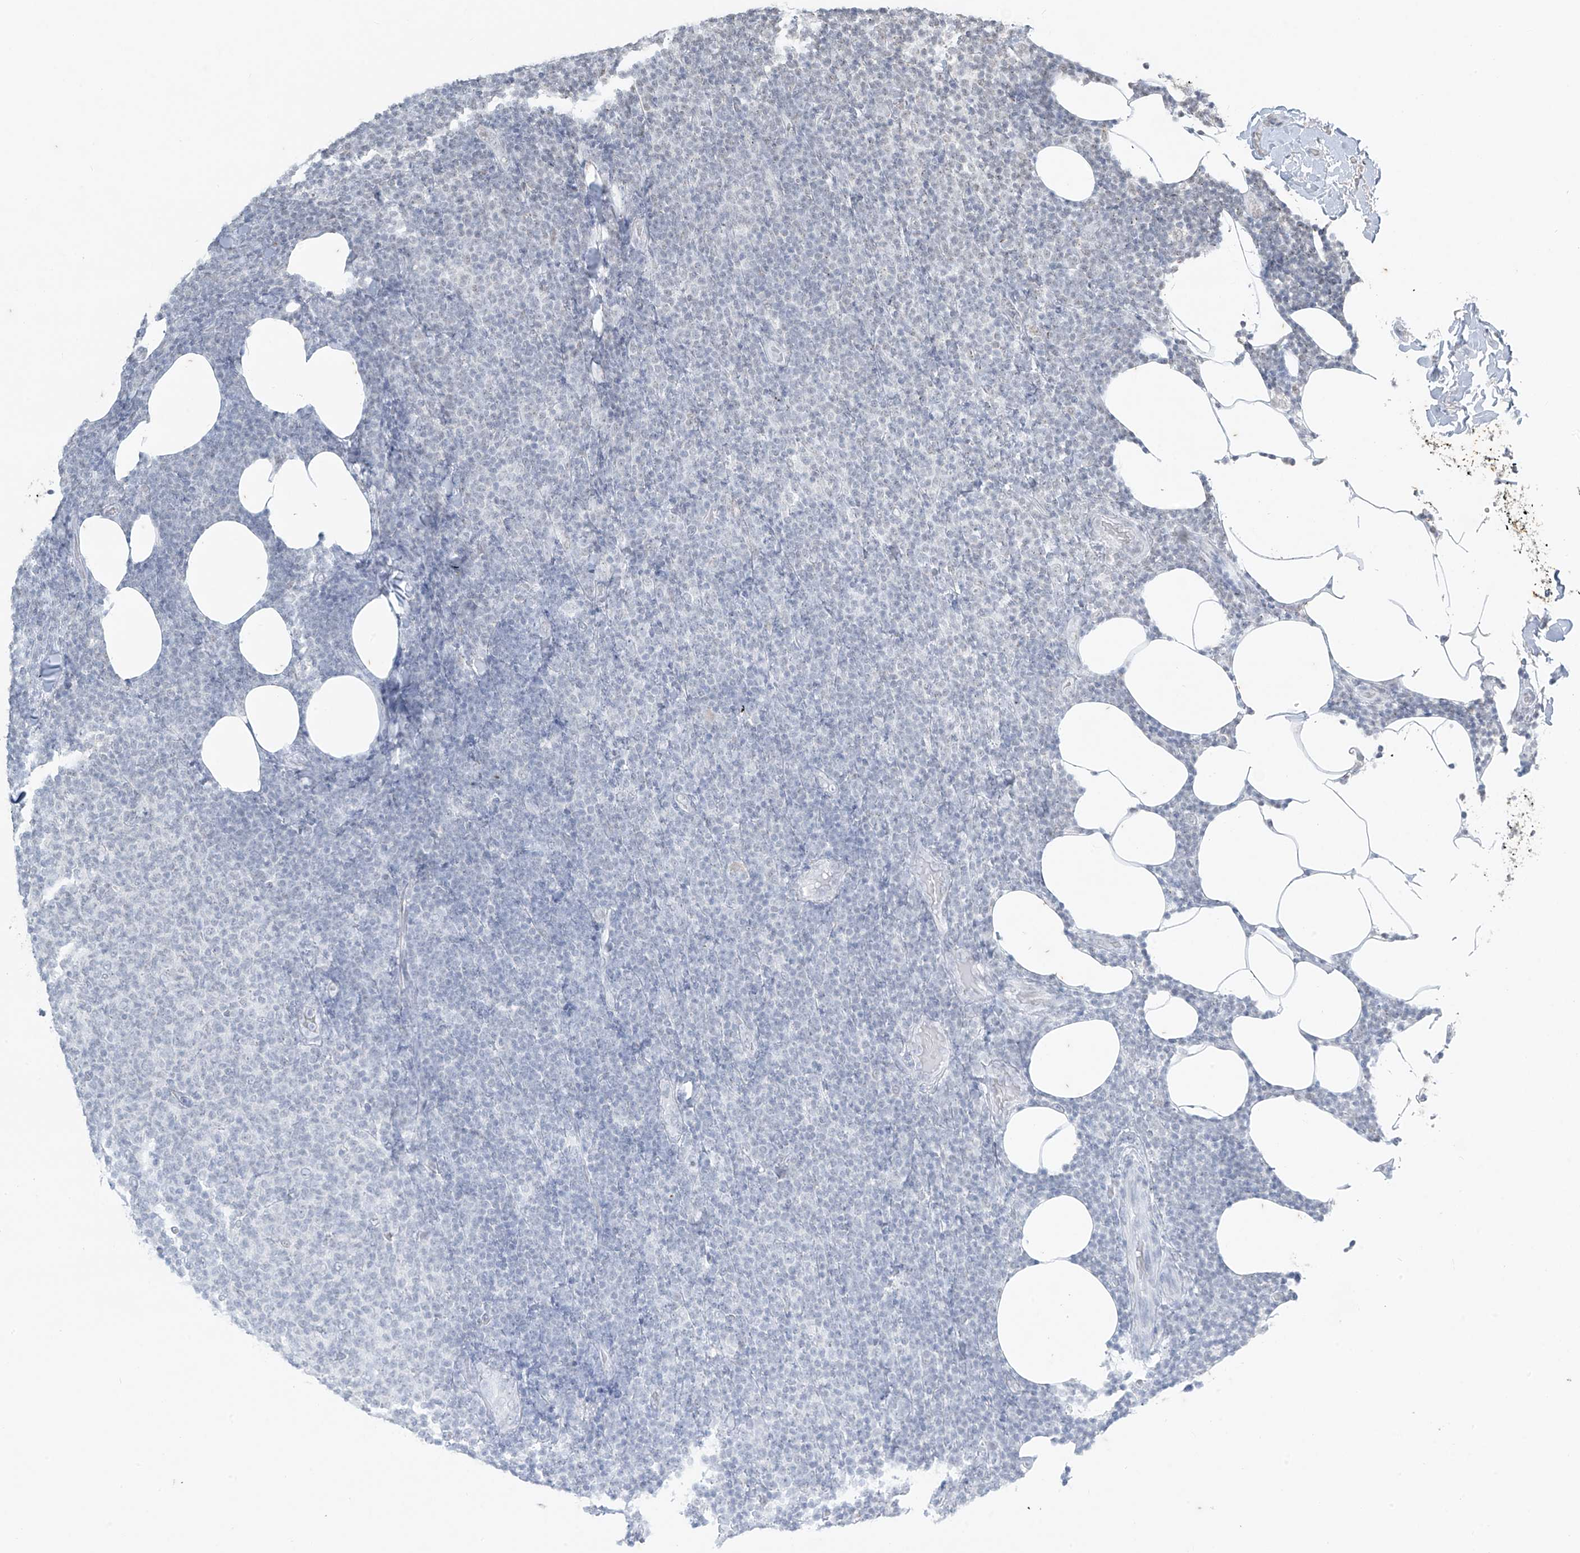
{"staining": {"intensity": "negative", "quantity": "none", "location": "none"}, "tissue": "lymphoma", "cell_type": "Tumor cells", "image_type": "cancer", "snomed": [{"axis": "morphology", "description": "Malignant lymphoma, non-Hodgkin's type, Low grade"}, {"axis": "topography", "description": "Lymph node"}], "caption": "IHC micrograph of human lymphoma stained for a protein (brown), which displays no staining in tumor cells.", "gene": "TFEC", "patient": {"sex": "male", "age": 66}}